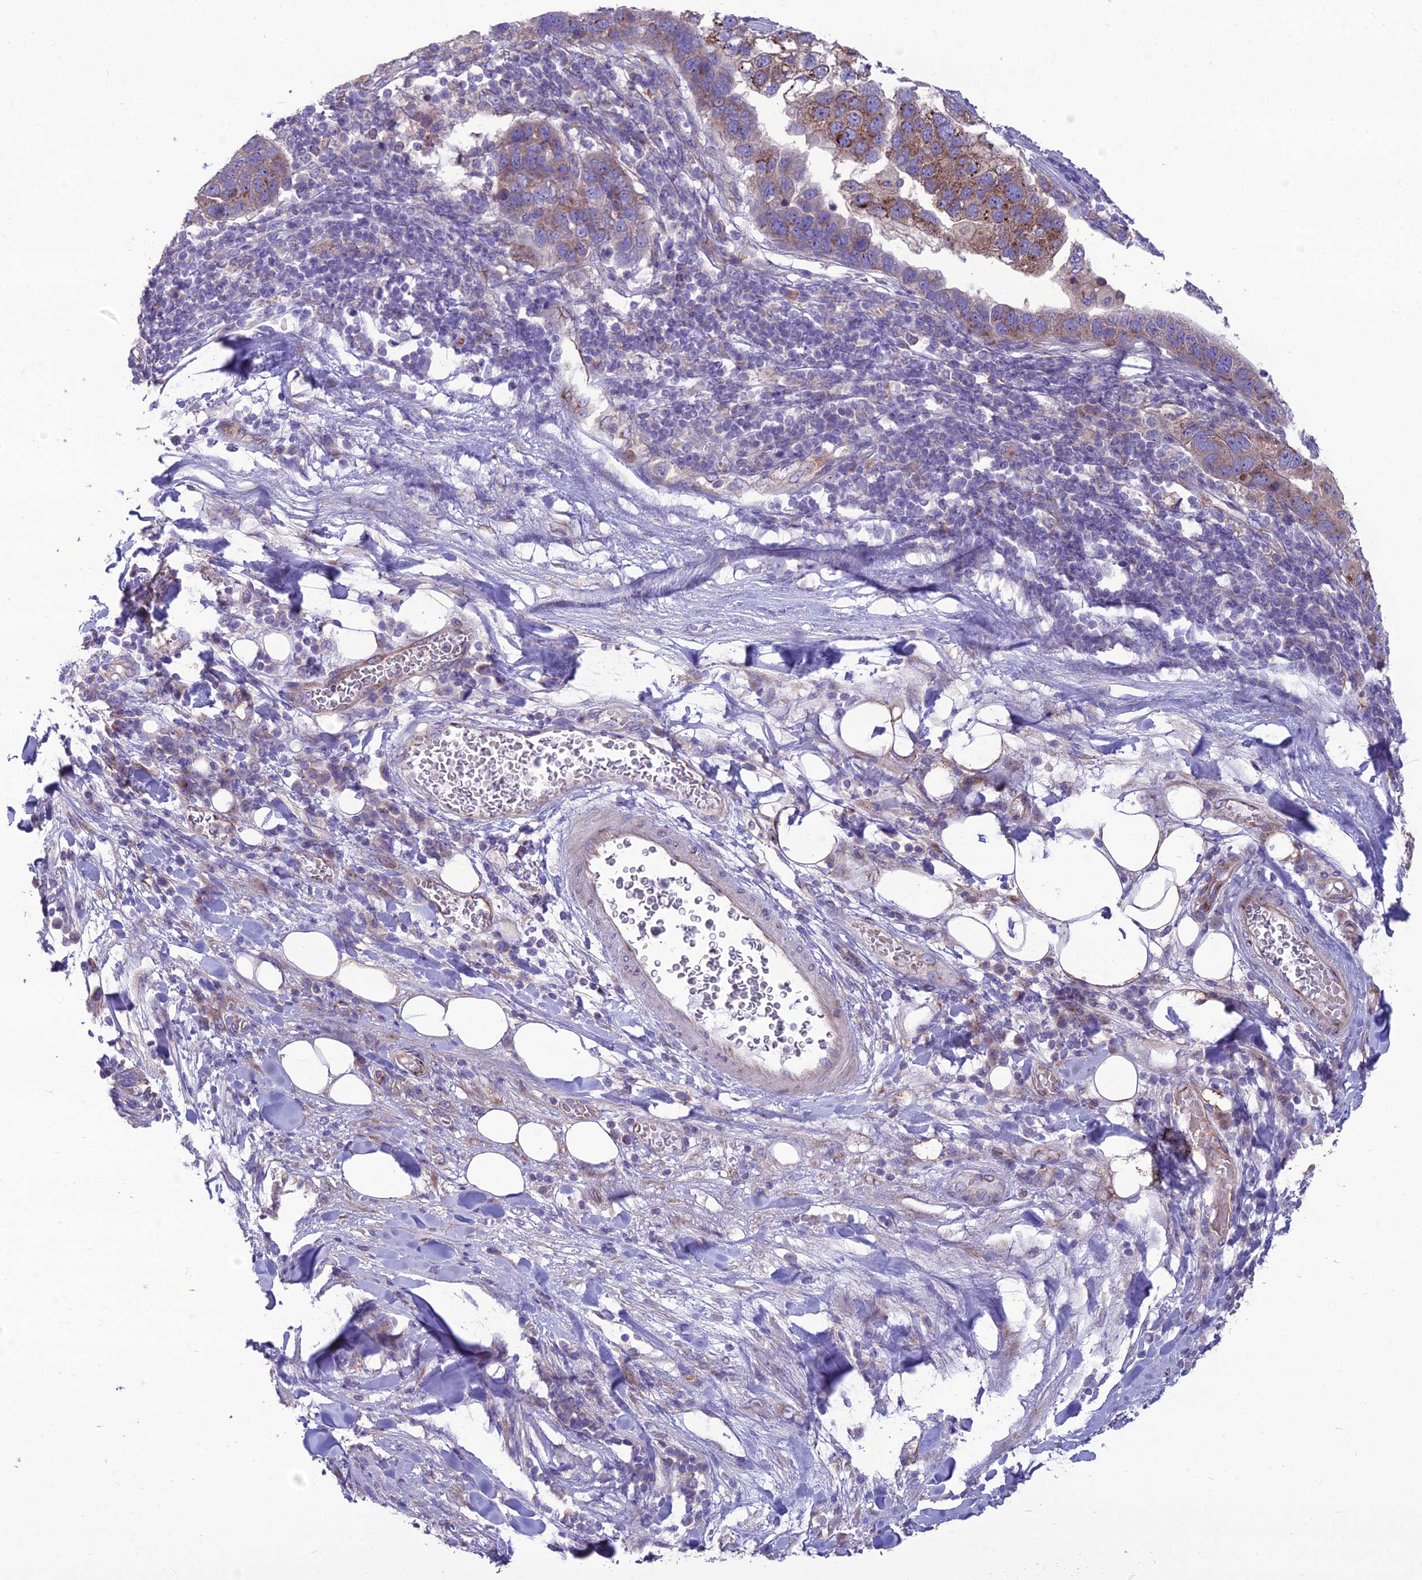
{"staining": {"intensity": "moderate", "quantity": "25%-75%", "location": "cytoplasmic/membranous"}, "tissue": "pancreatic cancer", "cell_type": "Tumor cells", "image_type": "cancer", "snomed": [{"axis": "morphology", "description": "Adenocarcinoma, NOS"}, {"axis": "topography", "description": "Pancreas"}], "caption": "About 25%-75% of tumor cells in human adenocarcinoma (pancreatic) display moderate cytoplasmic/membranous protein staining as visualized by brown immunohistochemical staining.", "gene": "SPRYD7", "patient": {"sex": "female", "age": 61}}